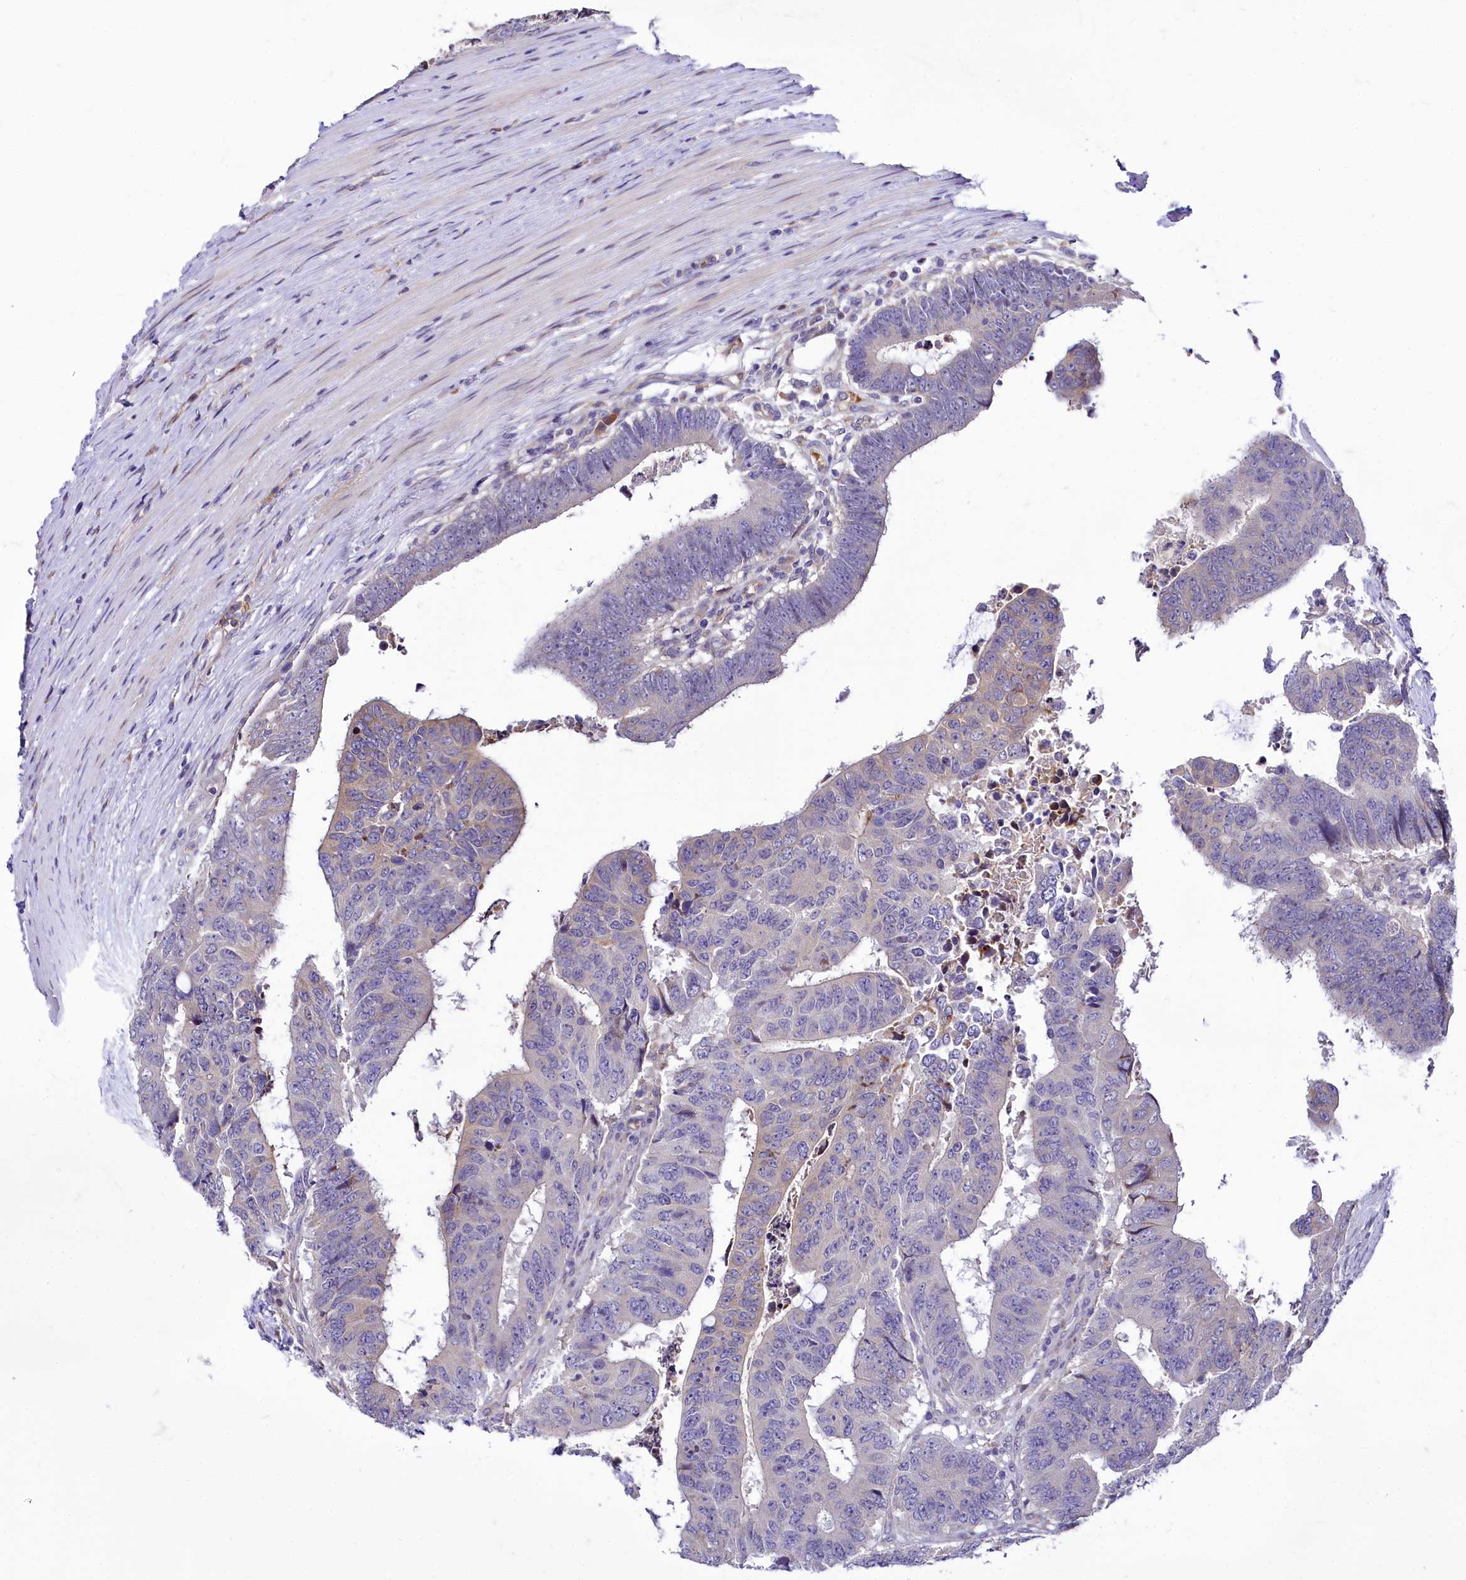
{"staining": {"intensity": "negative", "quantity": "none", "location": "none"}, "tissue": "colorectal cancer", "cell_type": "Tumor cells", "image_type": "cancer", "snomed": [{"axis": "morphology", "description": "Adenocarcinoma, NOS"}, {"axis": "topography", "description": "Rectum"}], "caption": "The image exhibits no staining of tumor cells in adenocarcinoma (colorectal).", "gene": "ZC3H12C", "patient": {"sex": "male", "age": 84}}